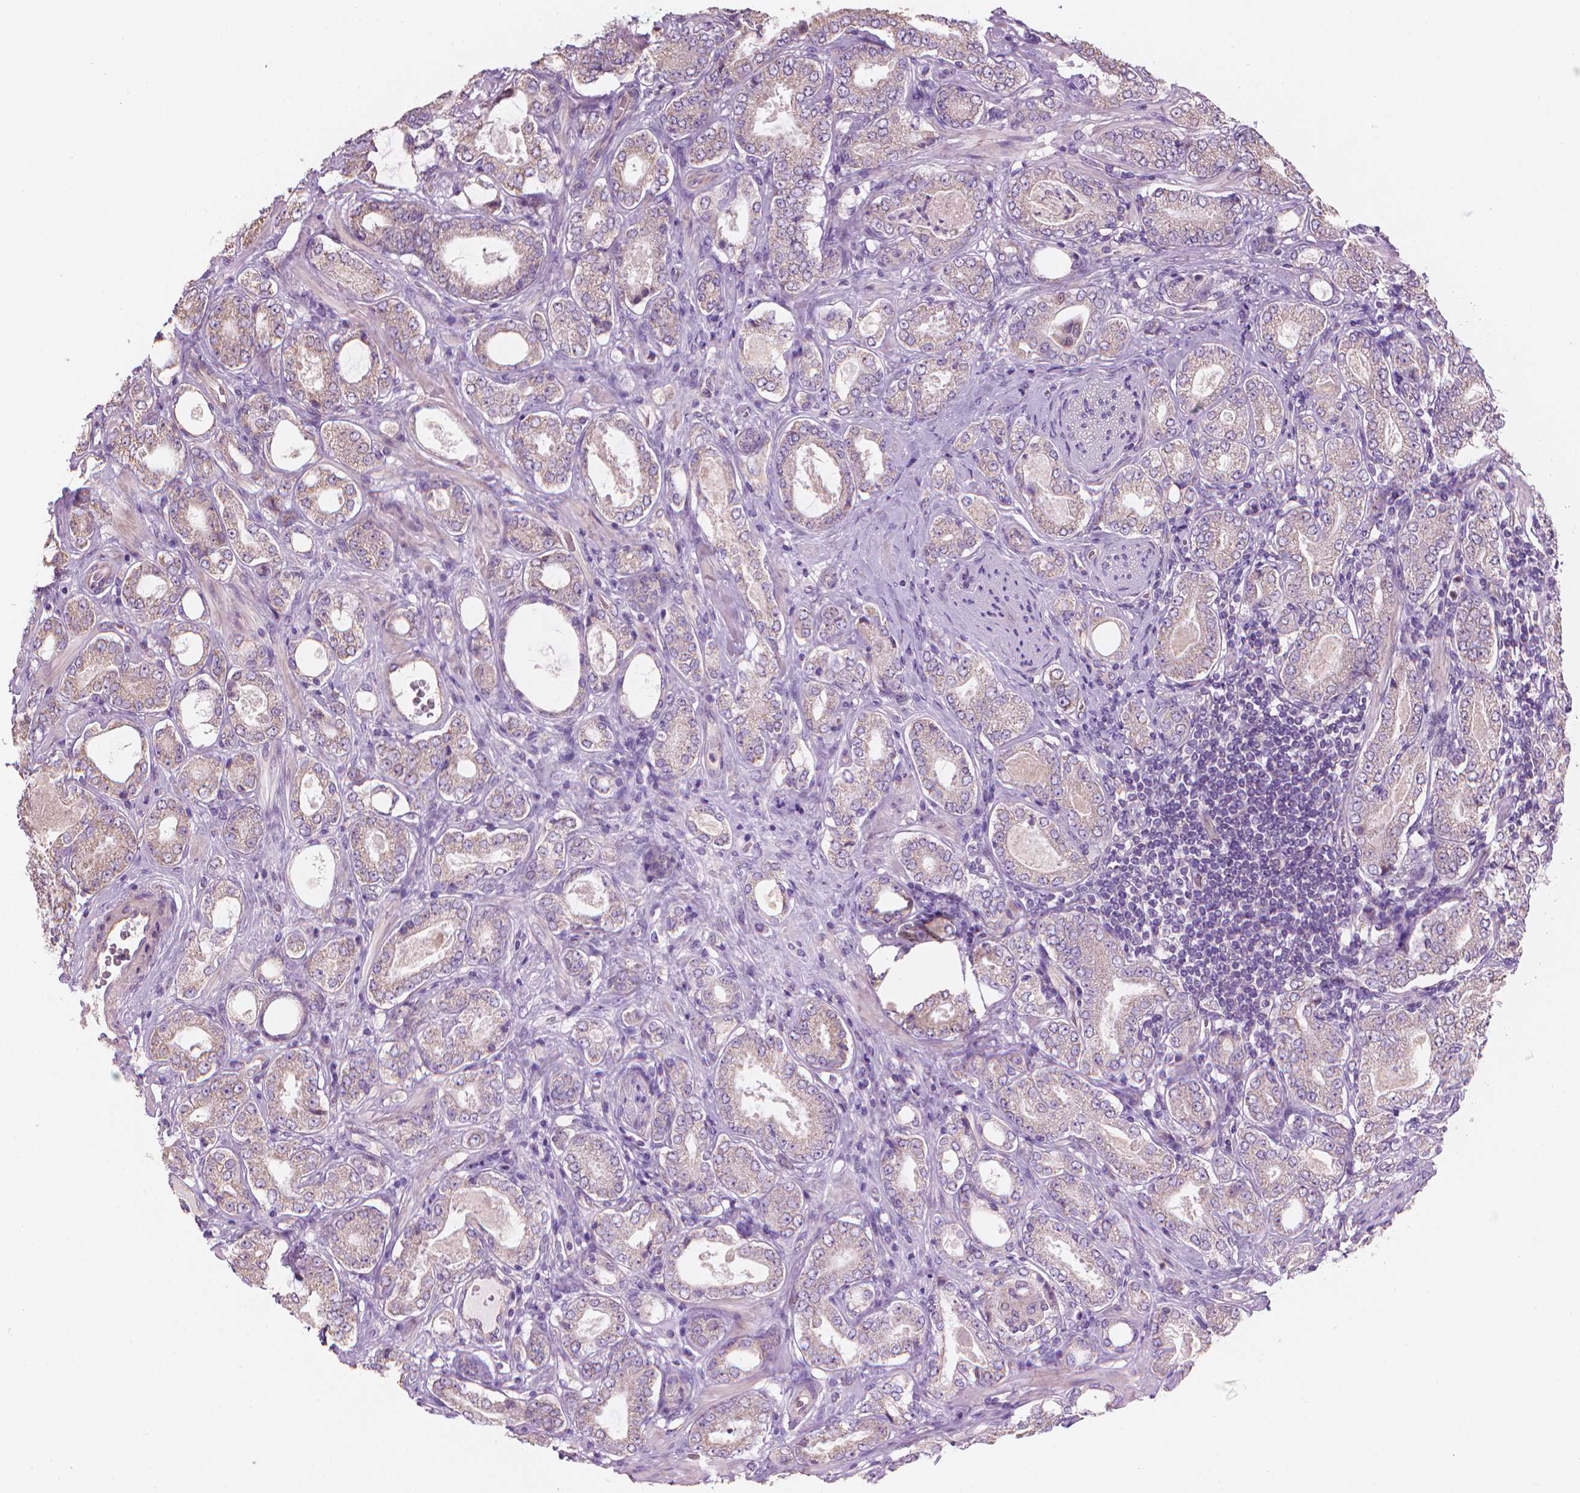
{"staining": {"intensity": "weak", "quantity": "<25%", "location": "cytoplasmic/membranous"}, "tissue": "prostate cancer", "cell_type": "Tumor cells", "image_type": "cancer", "snomed": [{"axis": "morphology", "description": "Adenocarcinoma, NOS"}, {"axis": "topography", "description": "Prostate"}], "caption": "Tumor cells show no significant protein positivity in prostate cancer.", "gene": "TTC29", "patient": {"sex": "male", "age": 64}}